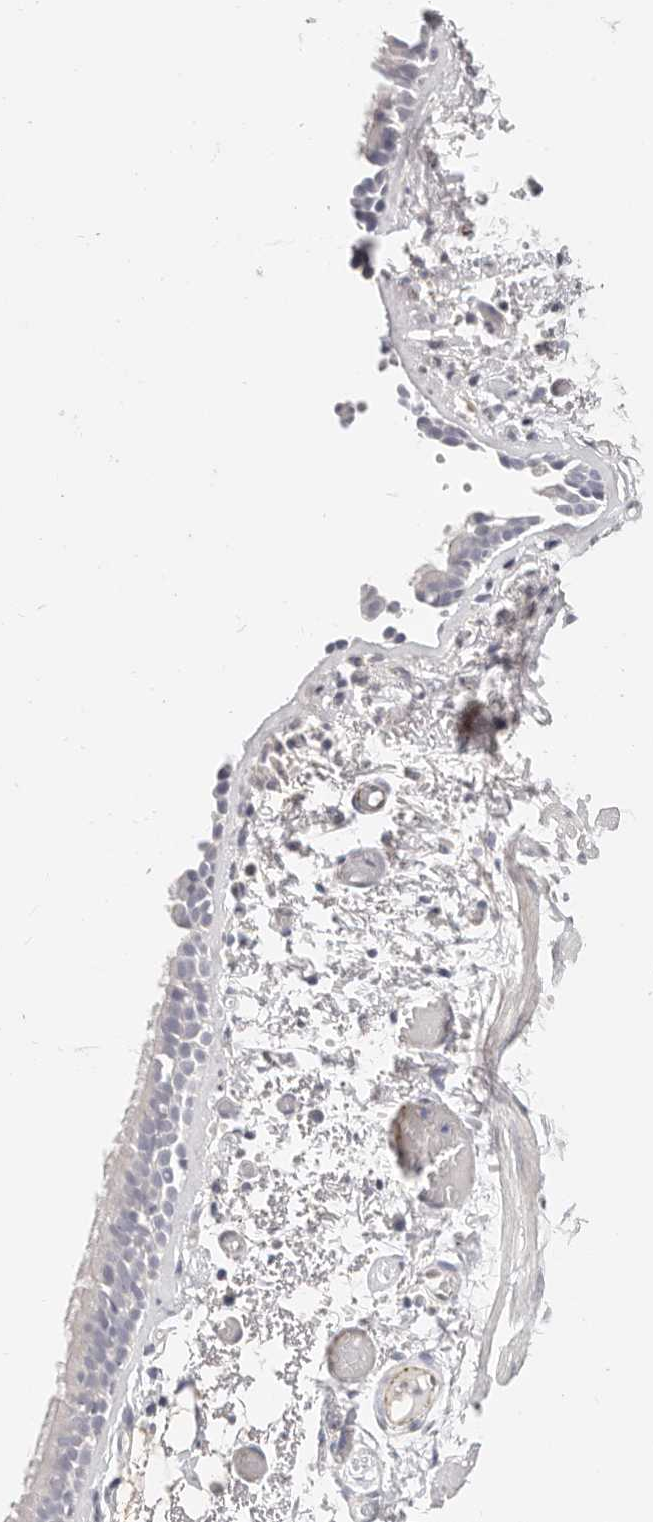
{"staining": {"intensity": "negative", "quantity": "none", "location": "none"}, "tissue": "bronchus", "cell_type": "Respiratory epithelial cells", "image_type": "normal", "snomed": [{"axis": "morphology", "description": "Normal tissue, NOS"}, {"axis": "topography", "description": "Bronchus"}, {"axis": "topography", "description": "Lung"}], "caption": "This is an immunohistochemistry (IHC) histopathology image of normal bronchus. There is no staining in respiratory epithelial cells.", "gene": "ZRANB1", "patient": {"sex": "male", "age": 56}}